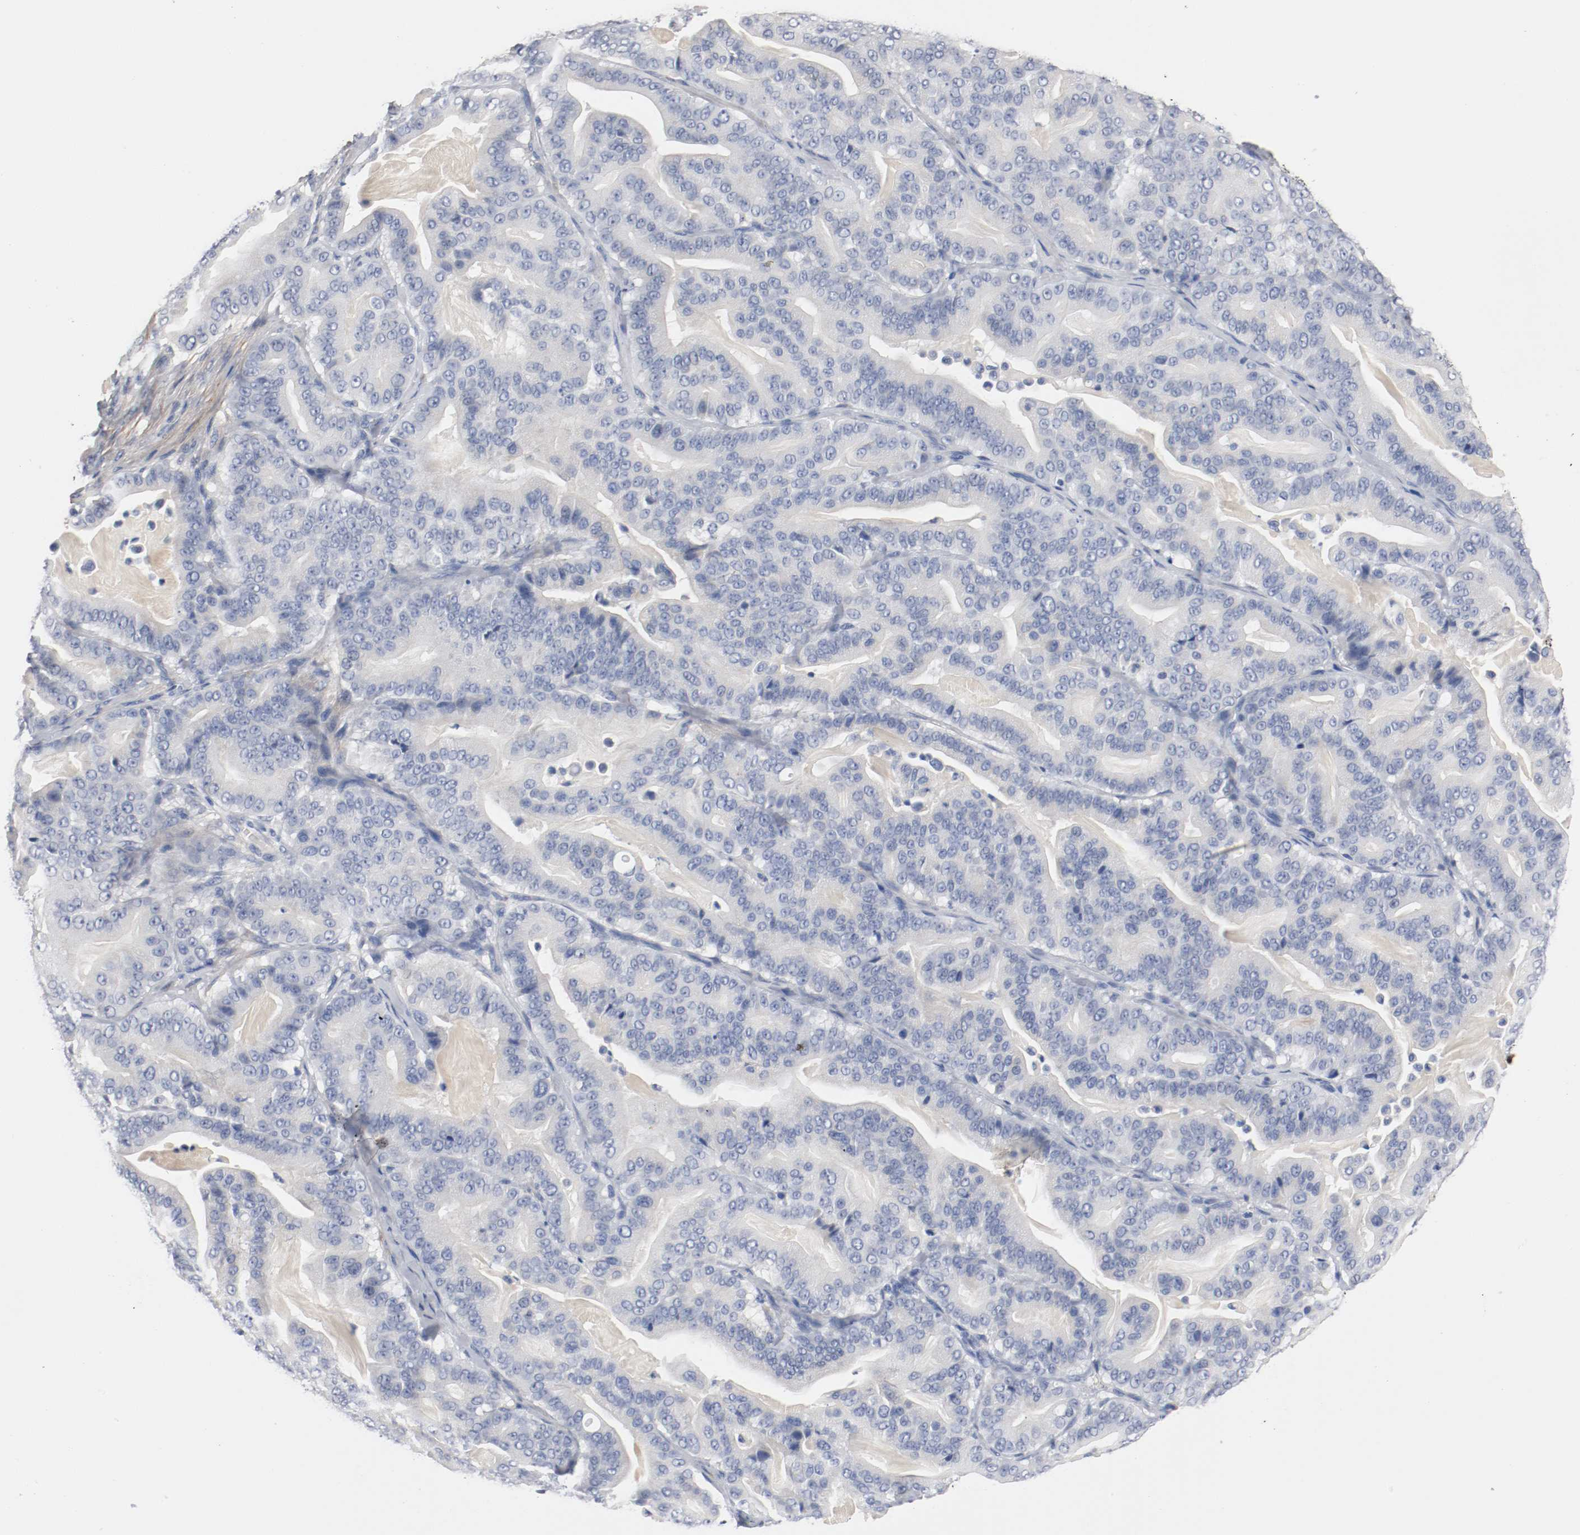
{"staining": {"intensity": "negative", "quantity": "none", "location": "none"}, "tissue": "pancreatic cancer", "cell_type": "Tumor cells", "image_type": "cancer", "snomed": [{"axis": "morphology", "description": "Adenocarcinoma, NOS"}, {"axis": "topography", "description": "Pancreas"}], "caption": "Immunohistochemistry (IHC) micrograph of human pancreatic cancer stained for a protein (brown), which exhibits no staining in tumor cells. (Immunohistochemistry, brightfield microscopy, high magnification).", "gene": "TNC", "patient": {"sex": "male", "age": 63}}